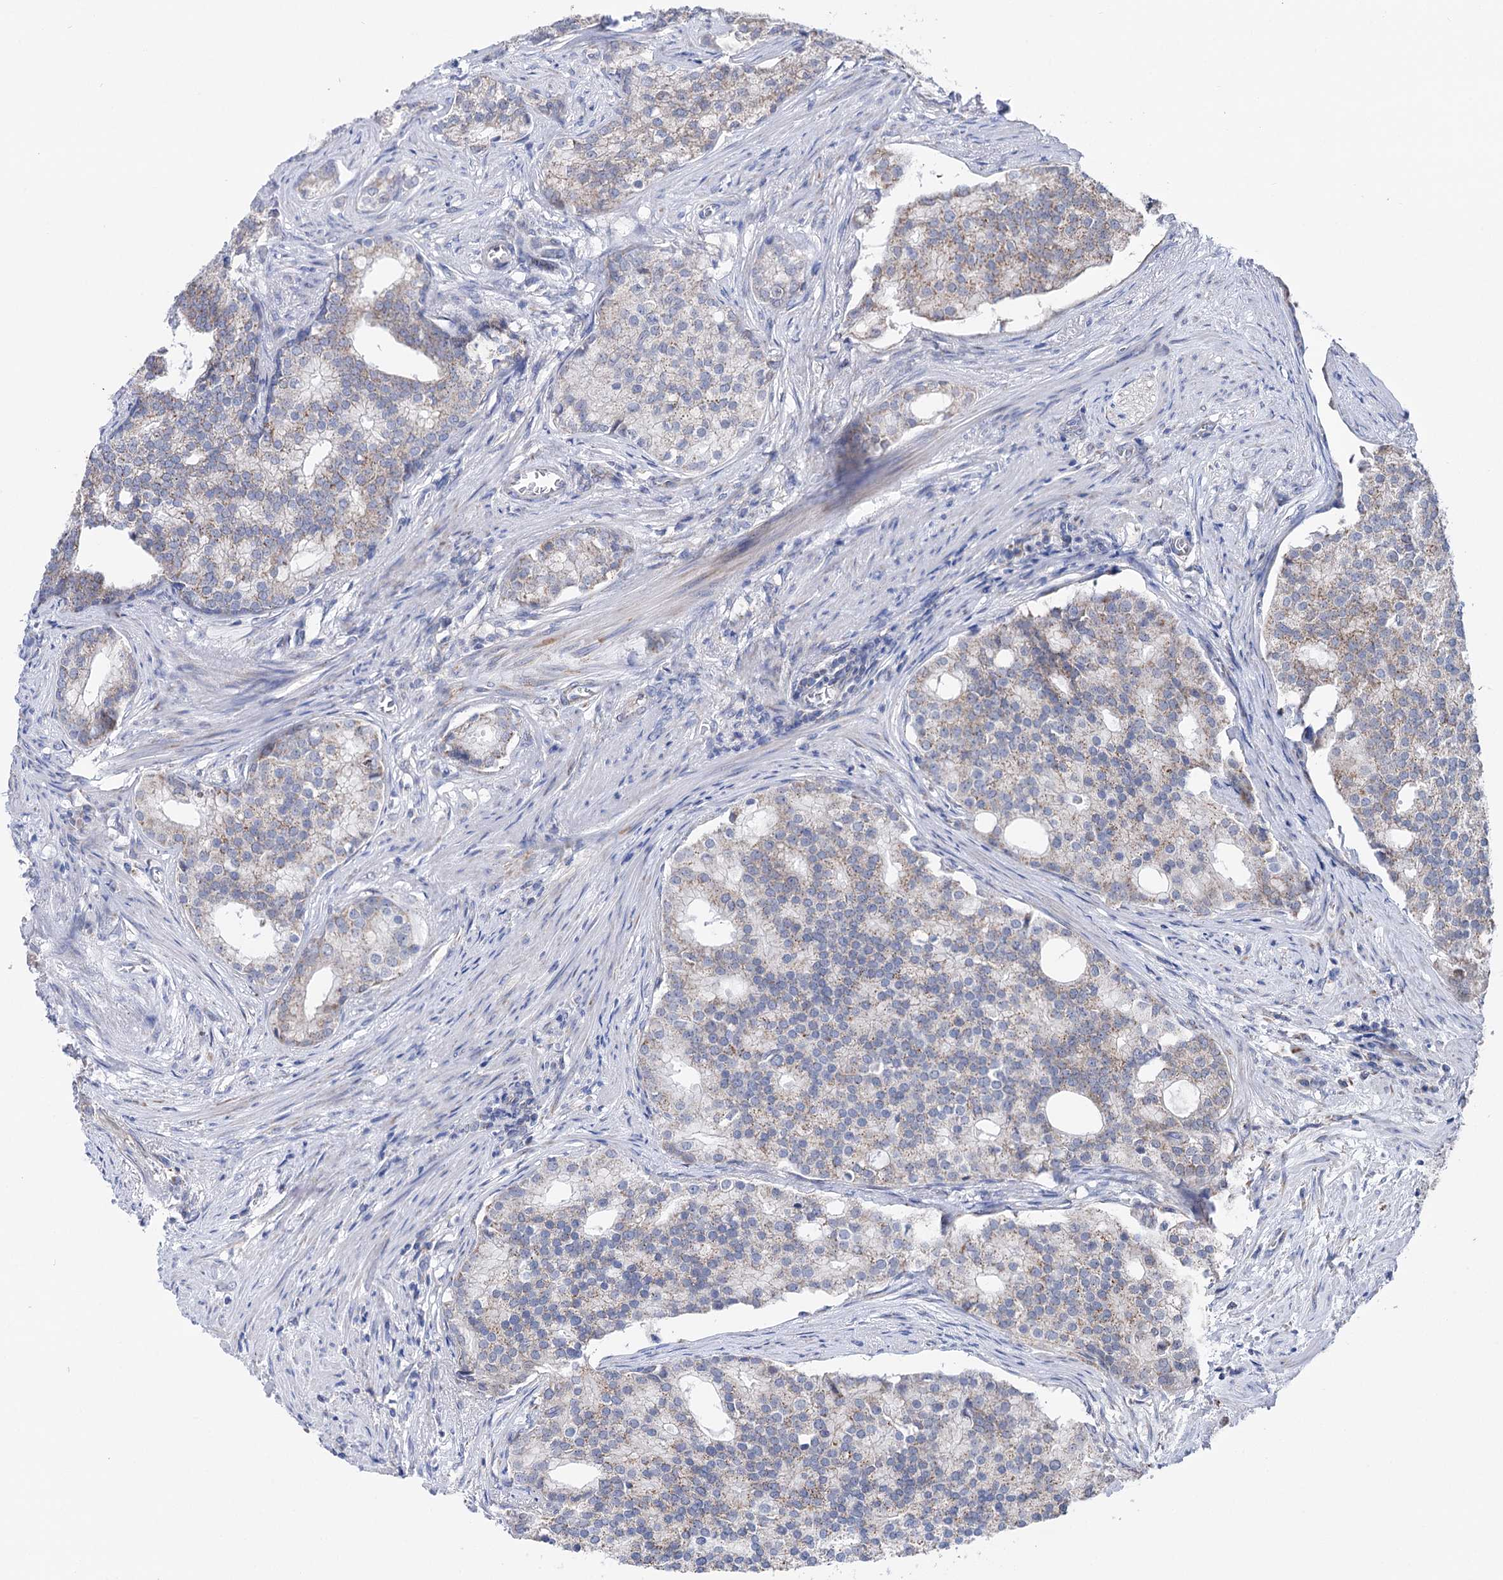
{"staining": {"intensity": "weak", "quantity": "<25%", "location": "cytoplasmic/membranous"}, "tissue": "prostate cancer", "cell_type": "Tumor cells", "image_type": "cancer", "snomed": [{"axis": "morphology", "description": "Adenocarcinoma, Low grade"}, {"axis": "topography", "description": "Prostate"}], "caption": "A photomicrograph of prostate cancer stained for a protein displays no brown staining in tumor cells.", "gene": "SUCLA2", "patient": {"sex": "male", "age": 71}}